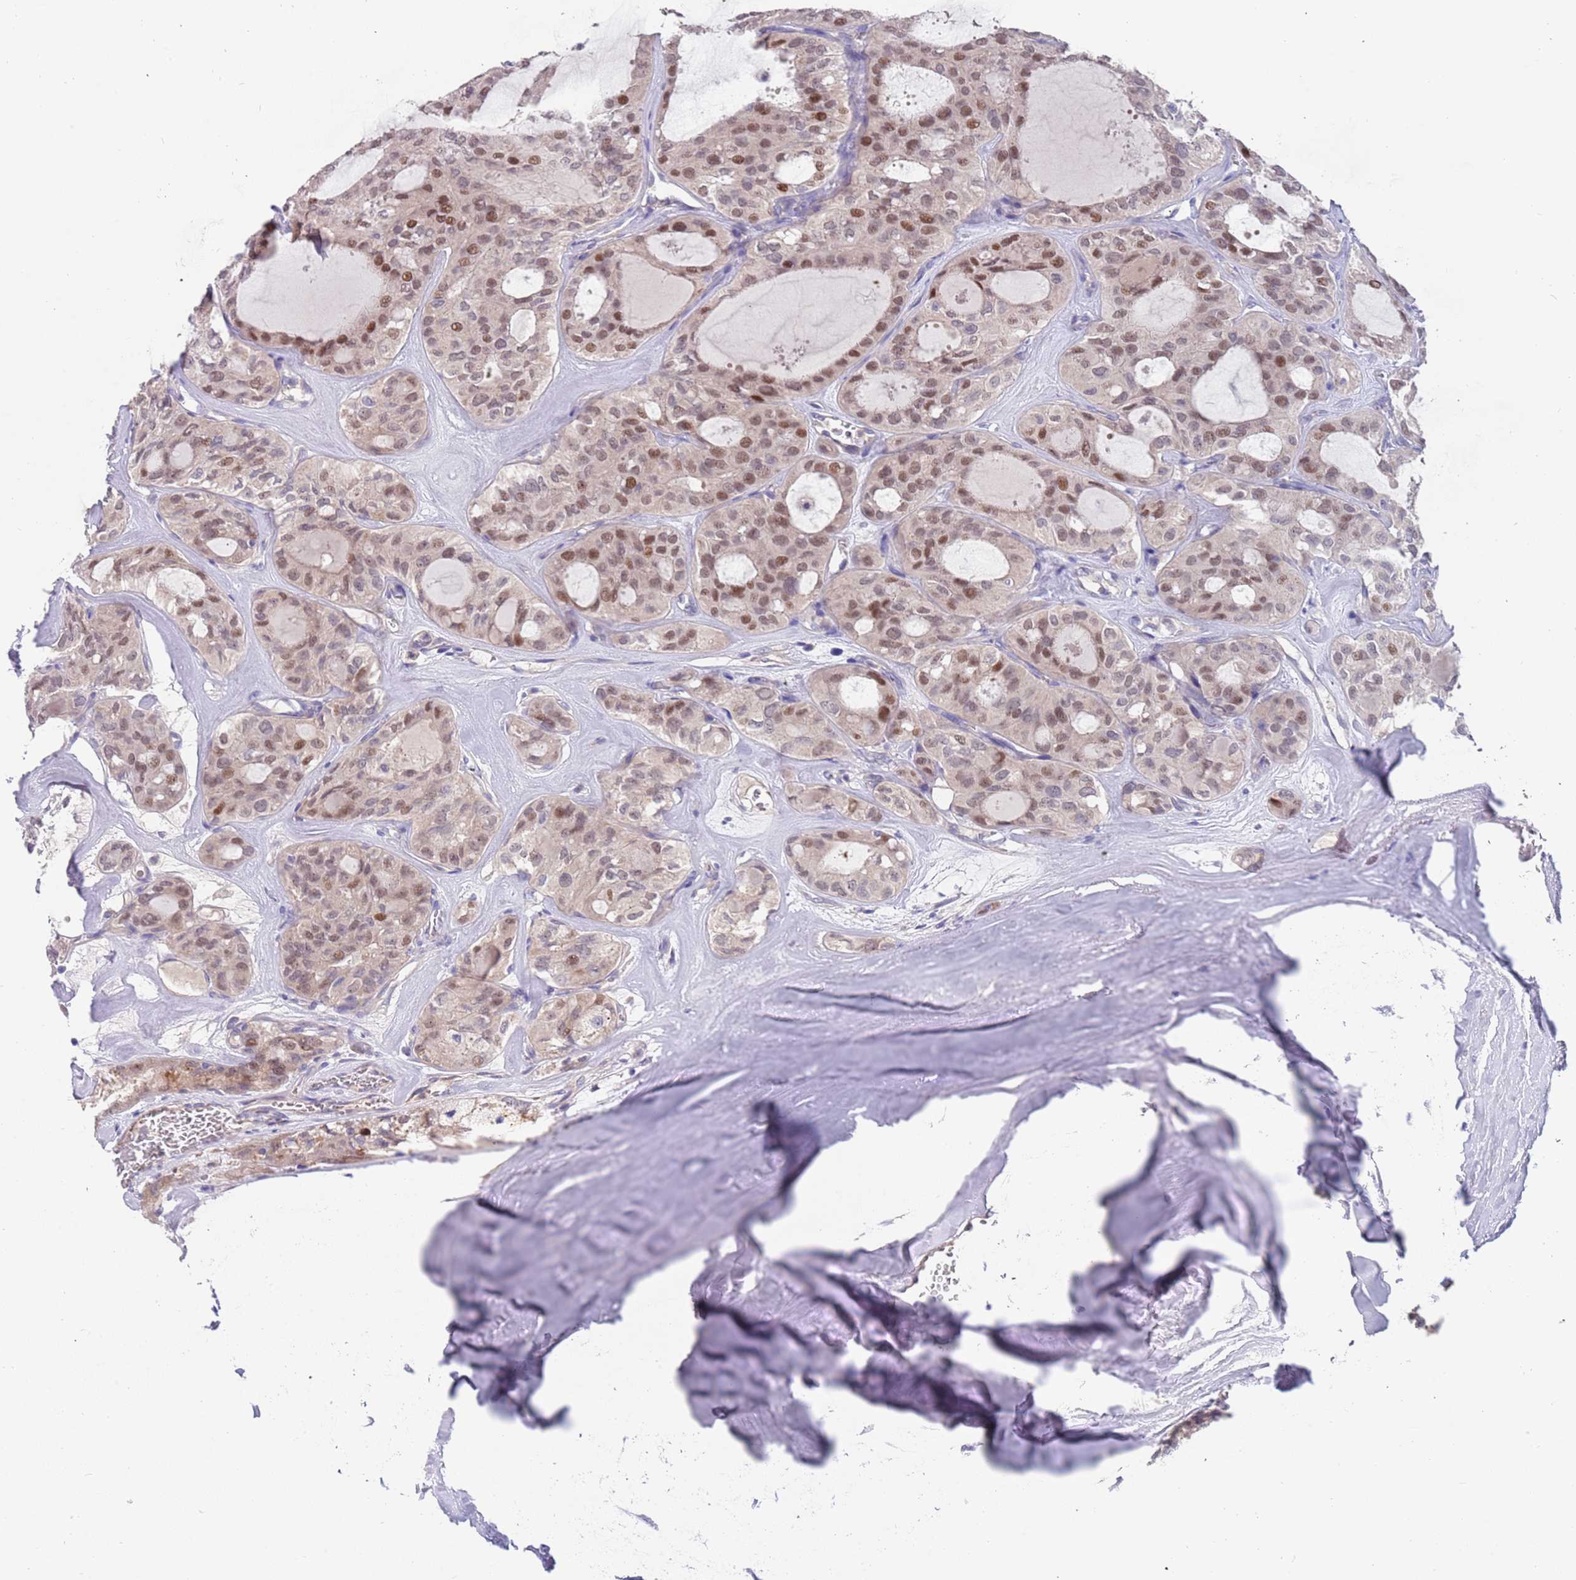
{"staining": {"intensity": "moderate", "quantity": "25%-75%", "location": "nuclear"}, "tissue": "thyroid cancer", "cell_type": "Tumor cells", "image_type": "cancer", "snomed": [{"axis": "morphology", "description": "Follicular adenoma carcinoma, NOS"}, {"axis": "topography", "description": "Thyroid gland"}], "caption": "Tumor cells show medium levels of moderate nuclear expression in about 25%-75% of cells in follicular adenoma carcinoma (thyroid). (Brightfield microscopy of DAB IHC at high magnification).", "gene": "ZNF746", "patient": {"sex": "male", "age": 75}}